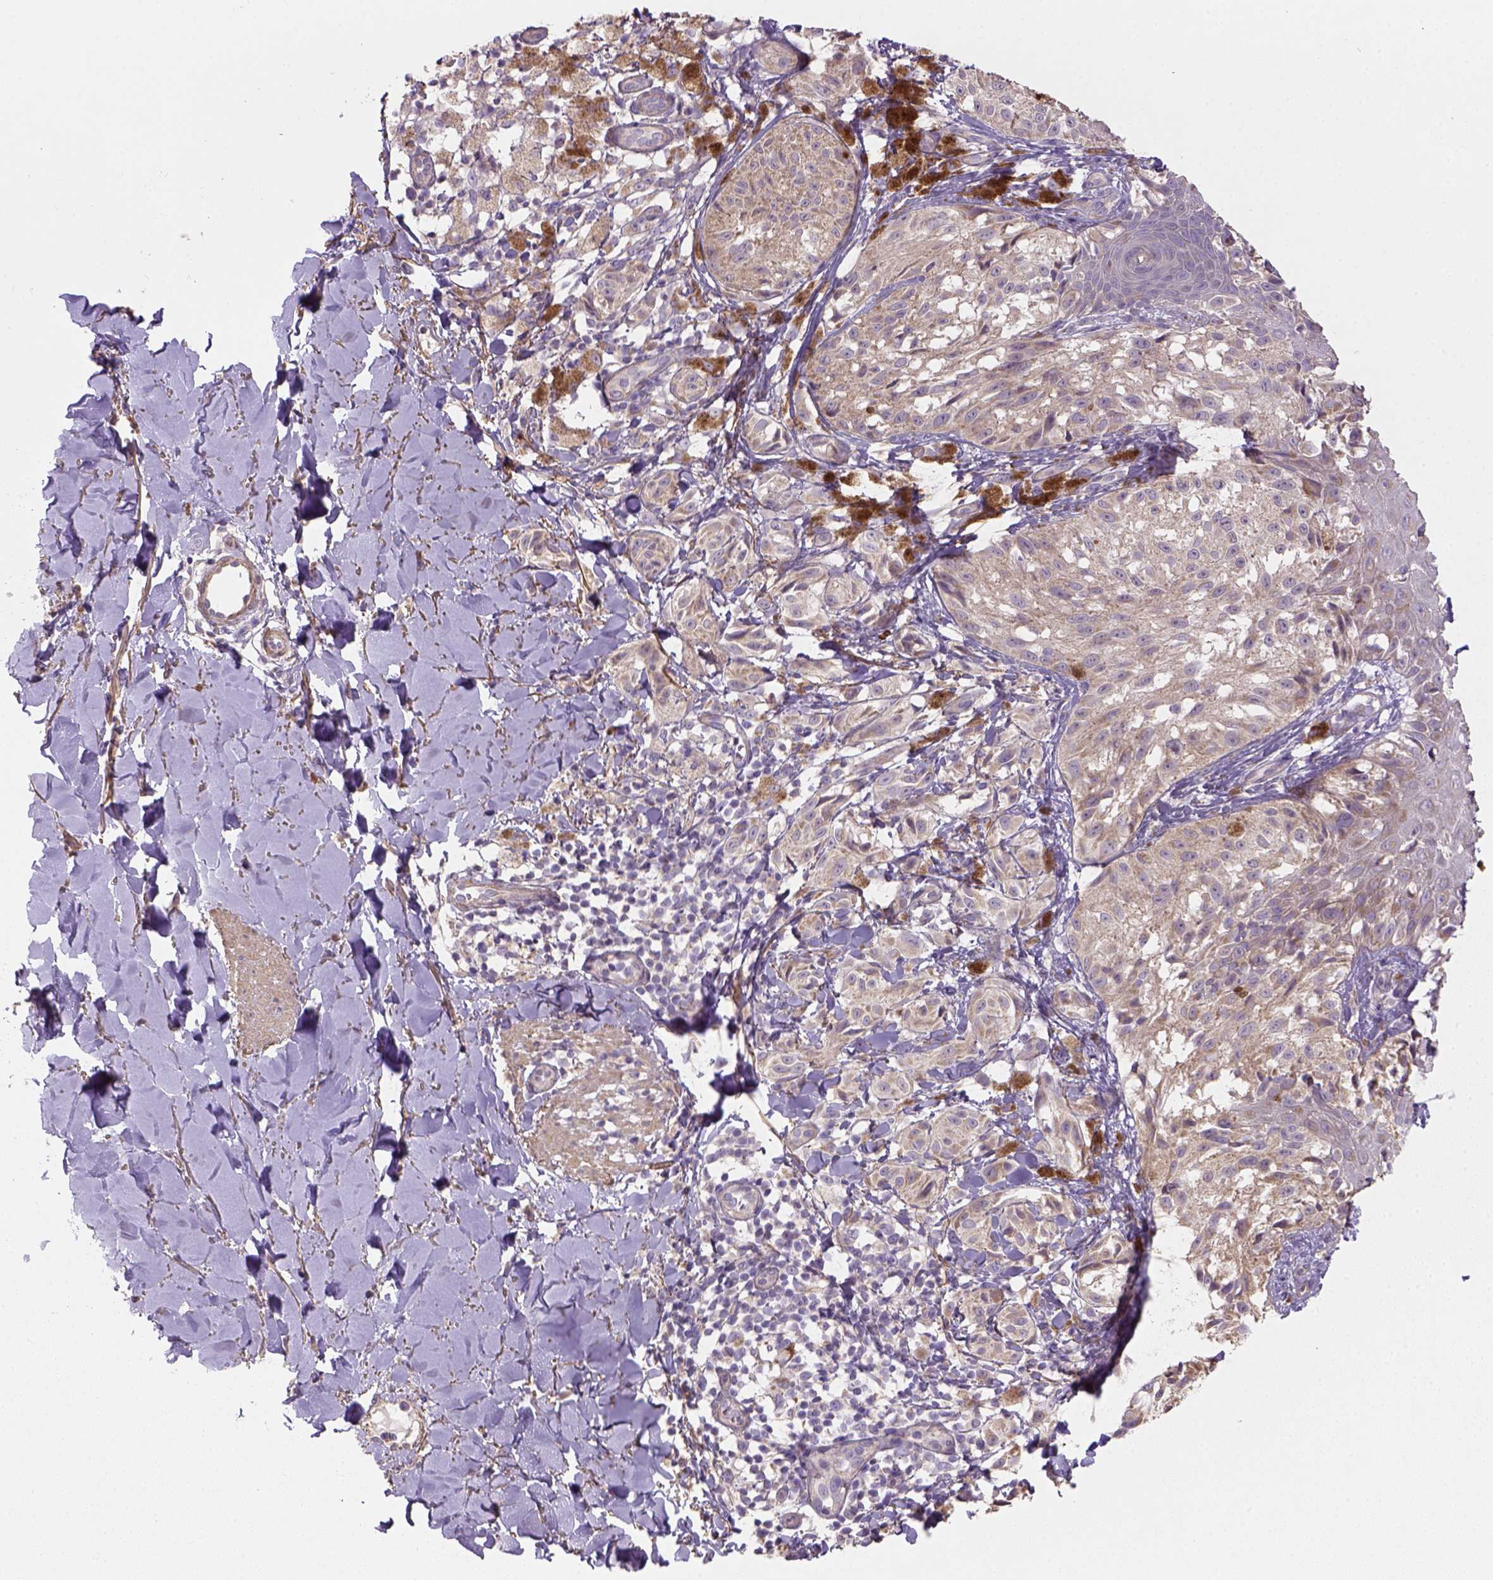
{"staining": {"intensity": "negative", "quantity": "none", "location": "none"}, "tissue": "melanoma", "cell_type": "Tumor cells", "image_type": "cancer", "snomed": [{"axis": "morphology", "description": "Malignant melanoma, NOS"}, {"axis": "topography", "description": "Skin"}], "caption": "Image shows no protein staining in tumor cells of melanoma tissue.", "gene": "HTRA1", "patient": {"sex": "male", "age": 36}}